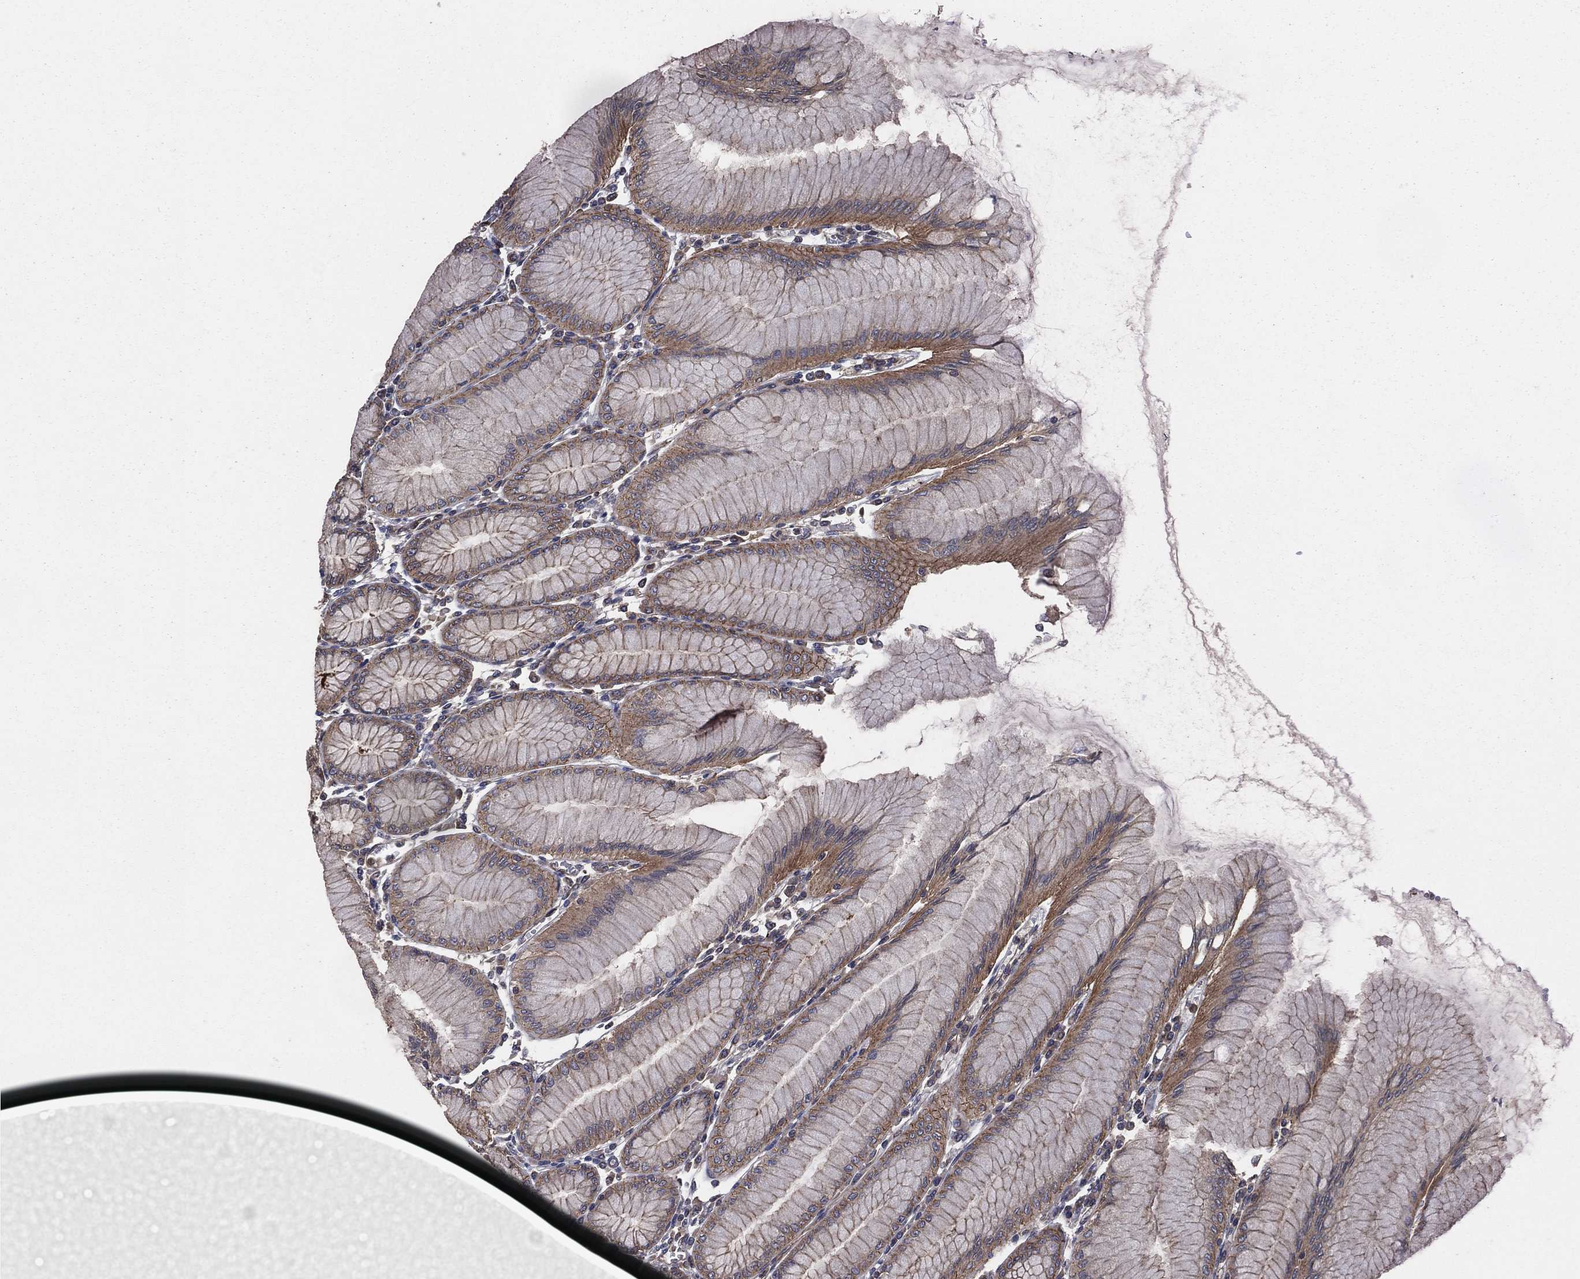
{"staining": {"intensity": "strong", "quantity": "<25%", "location": "cytoplasmic/membranous"}, "tissue": "stomach", "cell_type": "Glandular cells", "image_type": "normal", "snomed": [{"axis": "morphology", "description": "Normal tissue, NOS"}, {"axis": "topography", "description": "Stomach"}], "caption": "Immunohistochemistry histopathology image of benign human stomach stained for a protein (brown), which shows medium levels of strong cytoplasmic/membranous staining in about <25% of glandular cells.", "gene": "CERT1", "patient": {"sex": "female", "age": 57}}